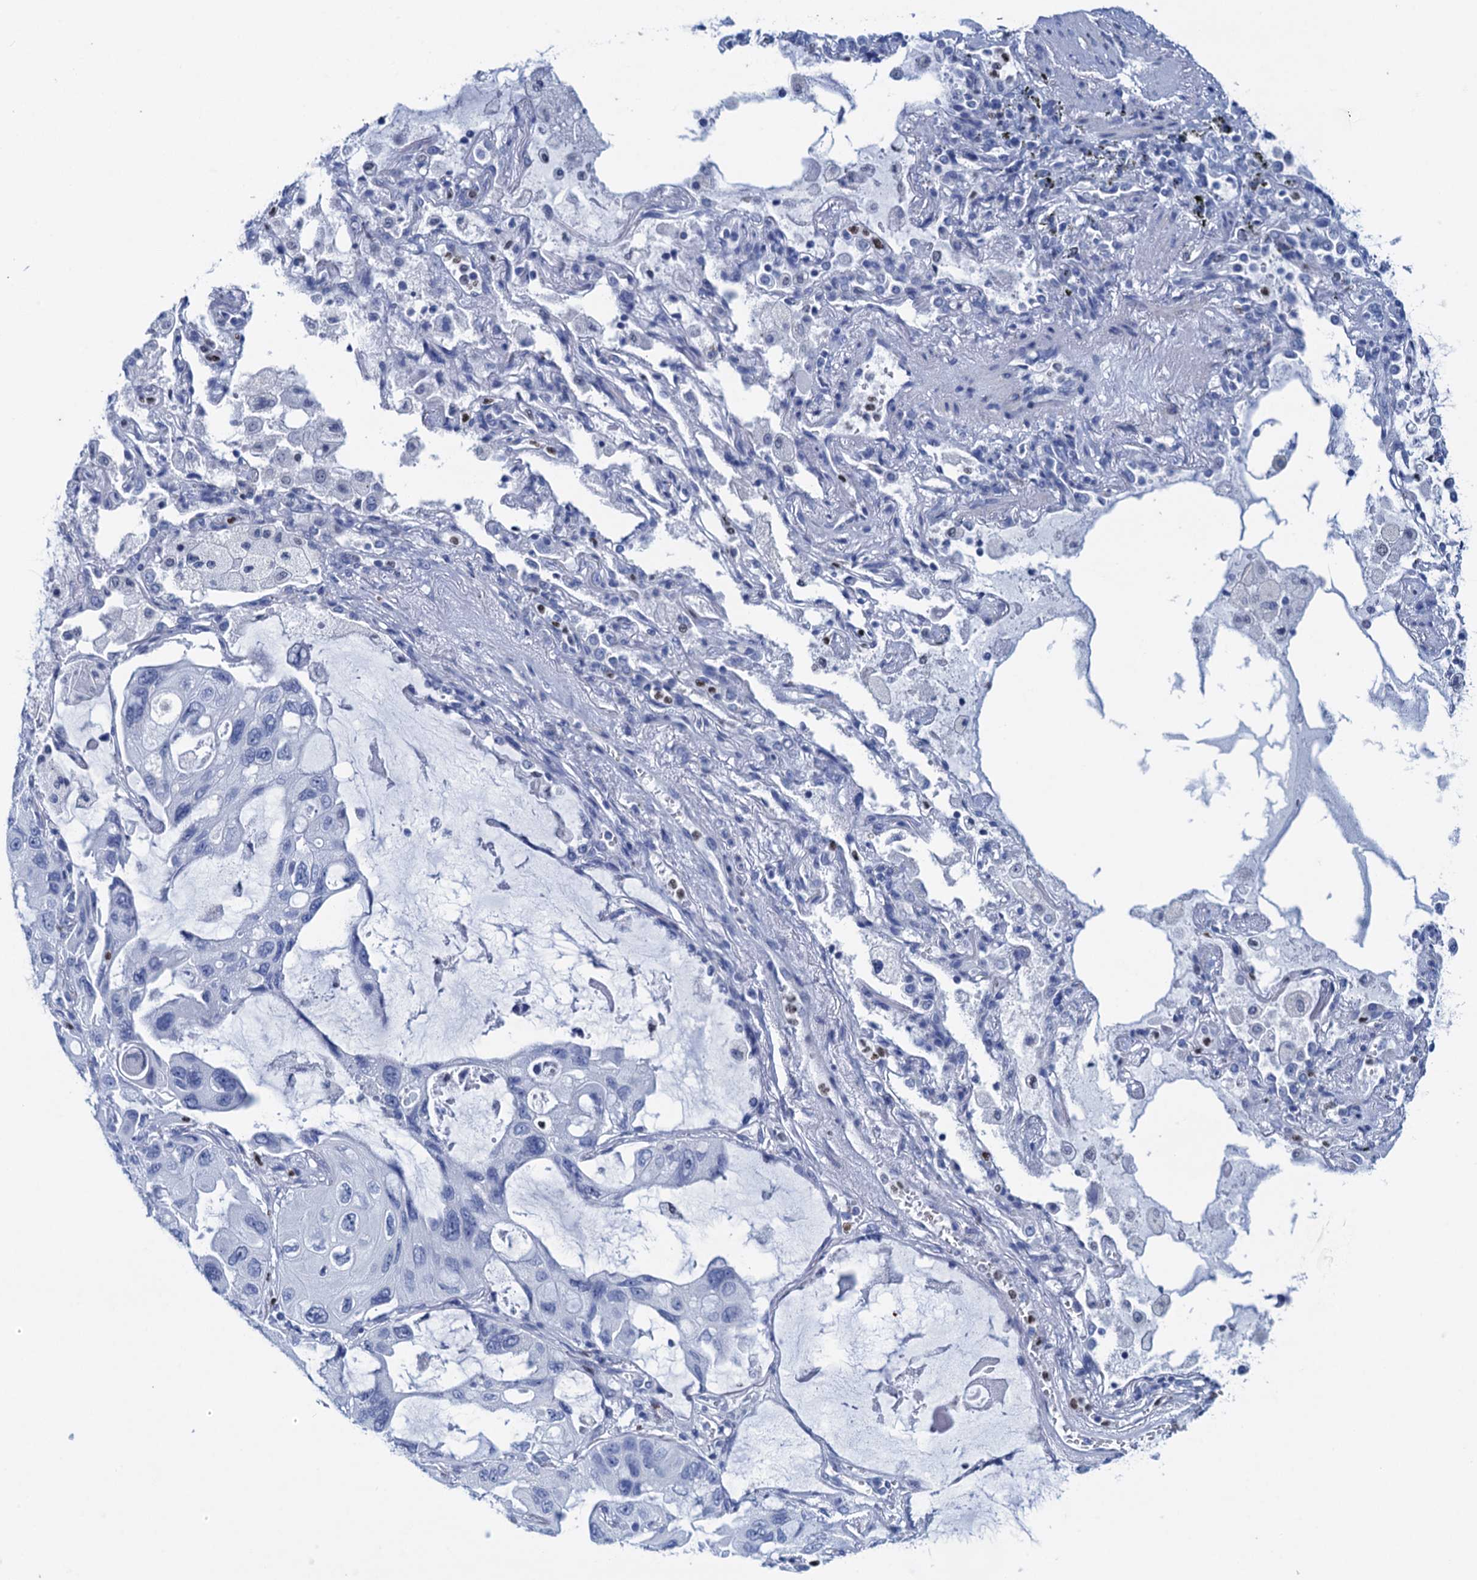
{"staining": {"intensity": "negative", "quantity": "none", "location": "none"}, "tissue": "lung cancer", "cell_type": "Tumor cells", "image_type": "cancer", "snomed": [{"axis": "morphology", "description": "Squamous cell carcinoma, NOS"}, {"axis": "topography", "description": "Lung"}], "caption": "Lung cancer was stained to show a protein in brown. There is no significant positivity in tumor cells.", "gene": "RHCG", "patient": {"sex": "female", "age": 73}}